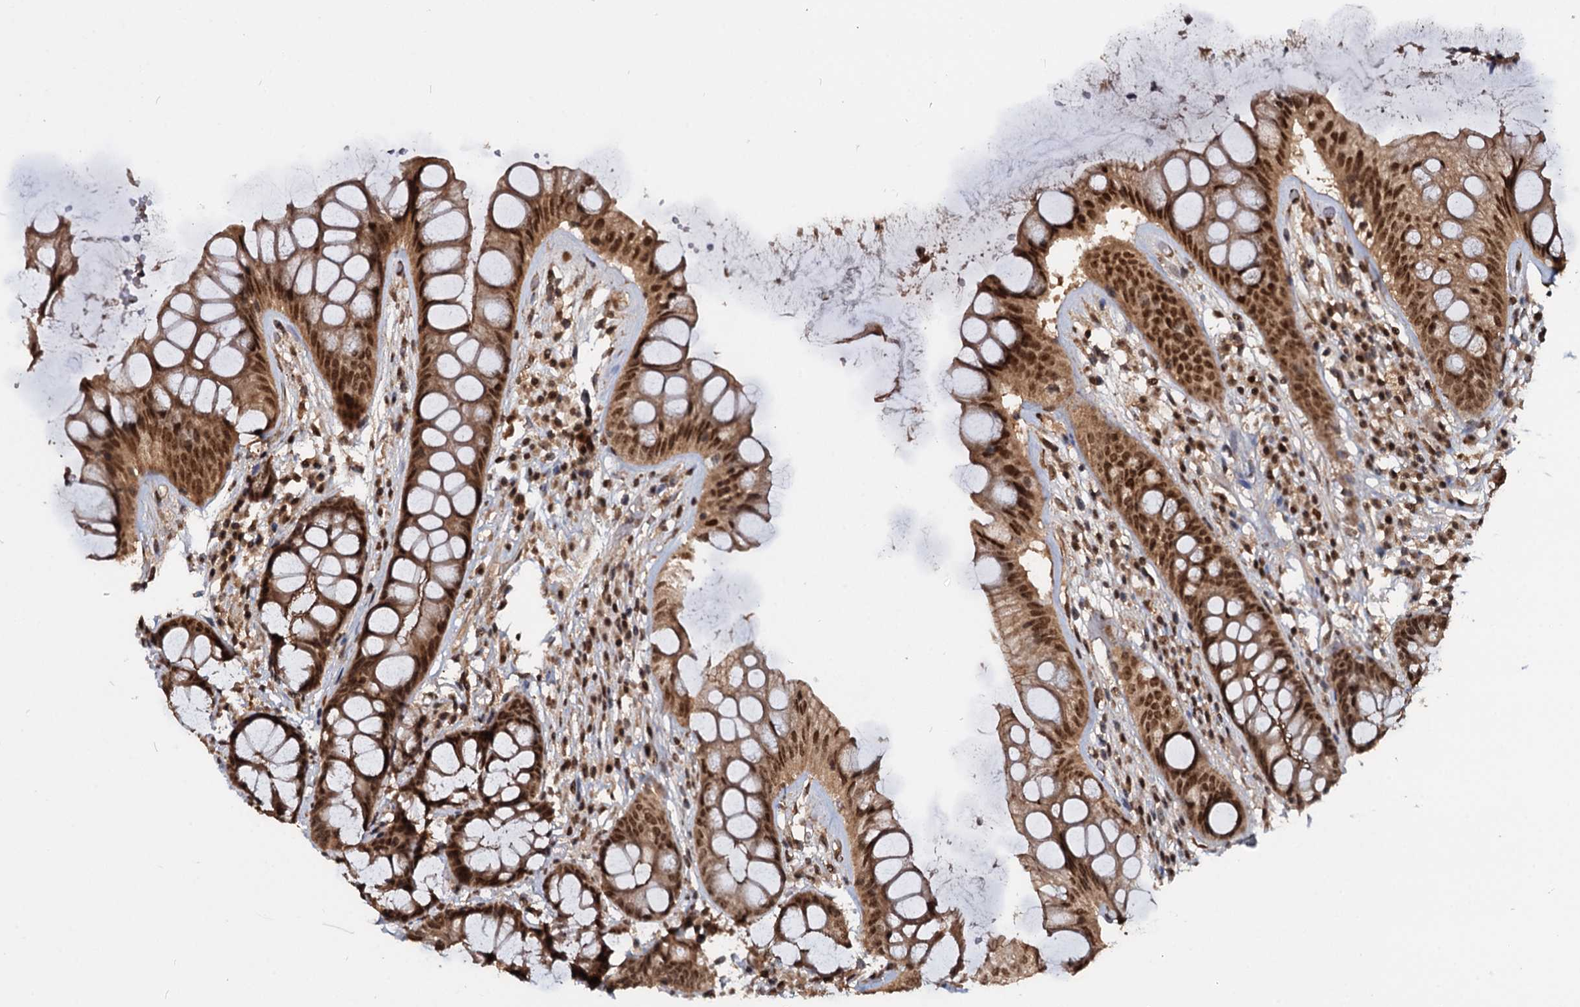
{"staining": {"intensity": "moderate", "quantity": ">75%", "location": "cytoplasmic/membranous,nuclear"}, "tissue": "rectum", "cell_type": "Glandular cells", "image_type": "normal", "snomed": [{"axis": "morphology", "description": "Normal tissue, NOS"}, {"axis": "topography", "description": "Rectum"}], "caption": "This is a histology image of immunohistochemistry (IHC) staining of benign rectum, which shows moderate staining in the cytoplasmic/membranous,nuclear of glandular cells.", "gene": "FAM216B", "patient": {"sex": "male", "age": 74}}